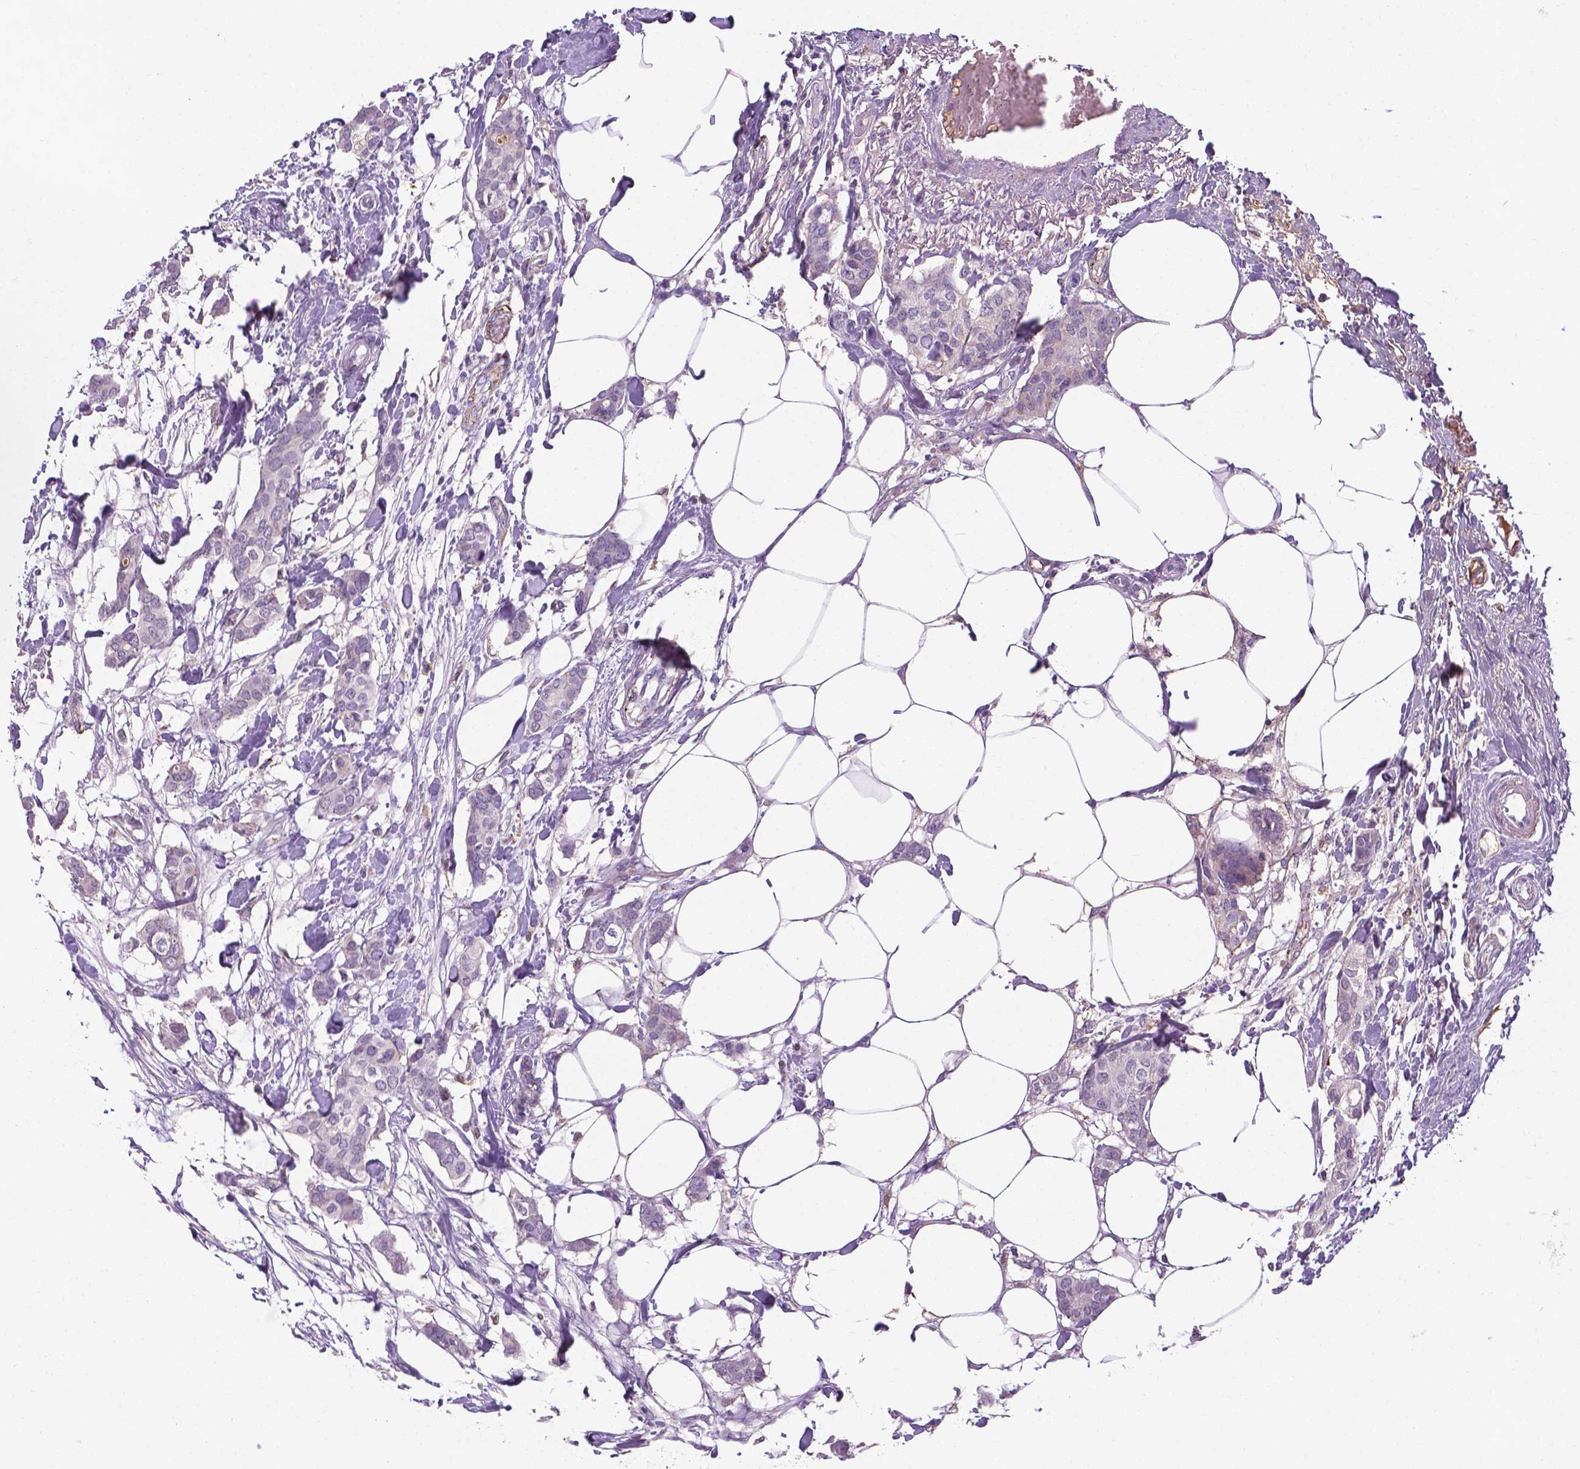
{"staining": {"intensity": "negative", "quantity": "none", "location": "none"}, "tissue": "breast cancer", "cell_type": "Tumor cells", "image_type": "cancer", "snomed": [{"axis": "morphology", "description": "Duct carcinoma"}, {"axis": "topography", "description": "Breast"}], "caption": "This is an IHC photomicrograph of human breast intraductal carcinoma. There is no staining in tumor cells.", "gene": "APOE", "patient": {"sex": "female", "age": 62}}